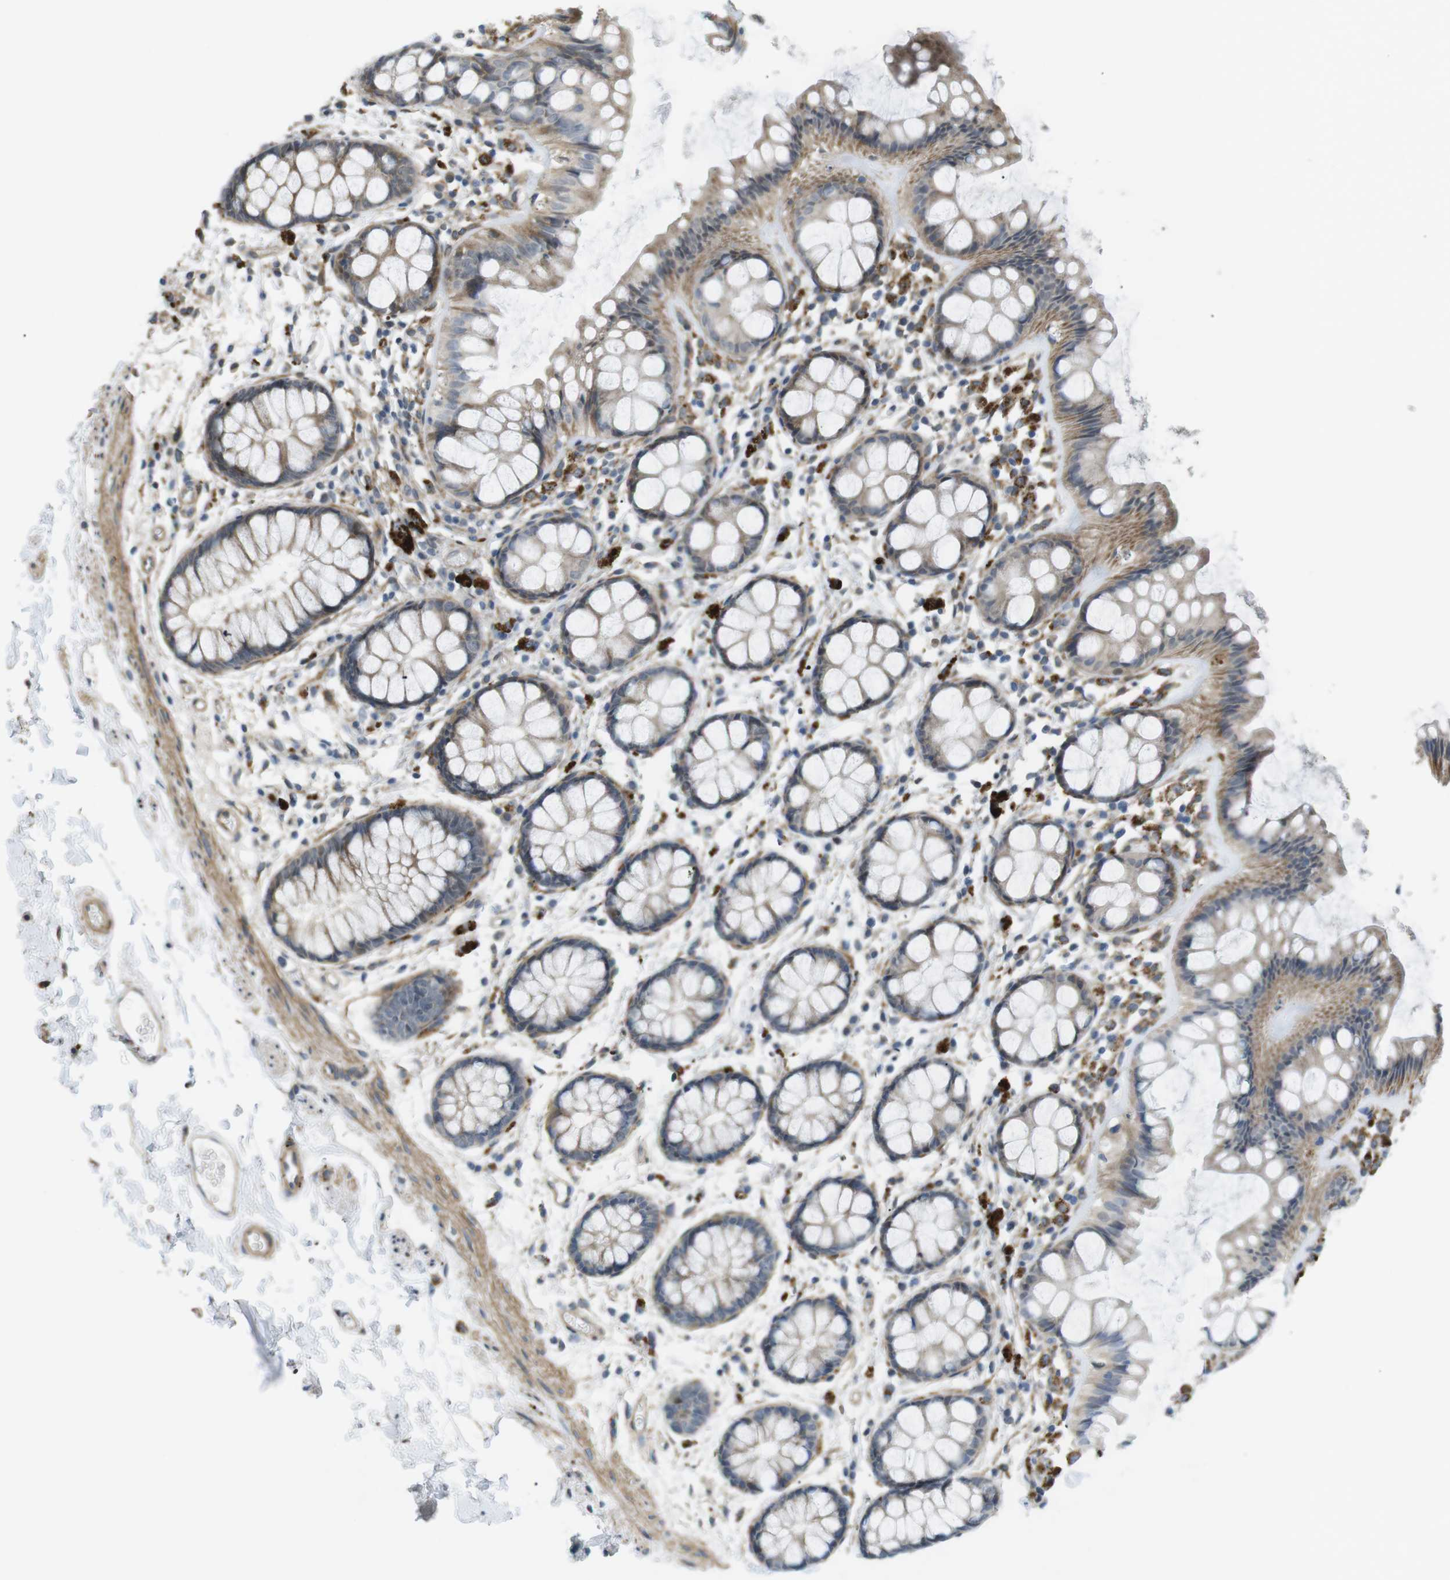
{"staining": {"intensity": "moderate", "quantity": "25%-75%", "location": "cytoplasmic/membranous"}, "tissue": "rectum", "cell_type": "Glandular cells", "image_type": "normal", "snomed": [{"axis": "morphology", "description": "Normal tissue, NOS"}, {"axis": "topography", "description": "Rectum"}], "caption": "This micrograph reveals immunohistochemistry (IHC) staining of normal human rectum, with medium moderate cytoplasmic/membranous expression in approximately 25%-75% of glandular cells.", "gene": "KANK2", "patient": {"sex": "female", "age": 66}}